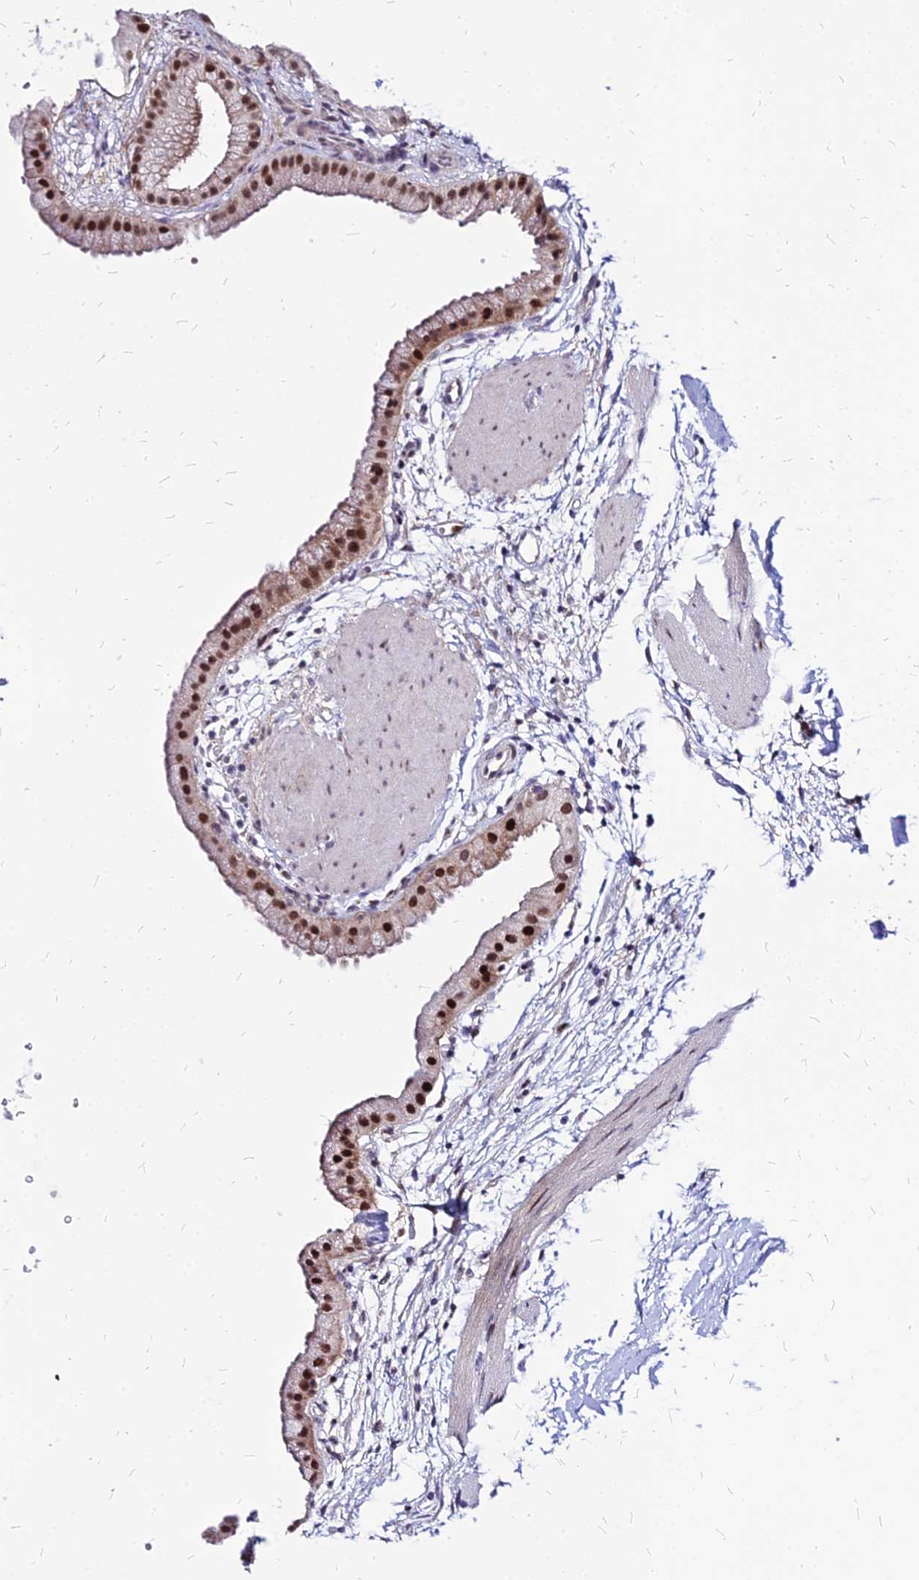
{"staining": {"intensity": "moderate", "quantity": ">75%", "location": "nuclear"}, "tissue": "gallbladder", "cell_type": "Glandular cells", "image_type": "normal", "snomed": [{"axis": "morphology", "description": "Normal tissue, NOS"}, {"axis": "topography", "description": "Gallbladder"}], "caption": "Moderate nuclear expression for a protein is appreciated in approximately >75% of glandular cells of unremarkable gallbladder using immunohistochemistry.", "gene": "FDX2", "patient": {"sex": "female", "age": 64}}